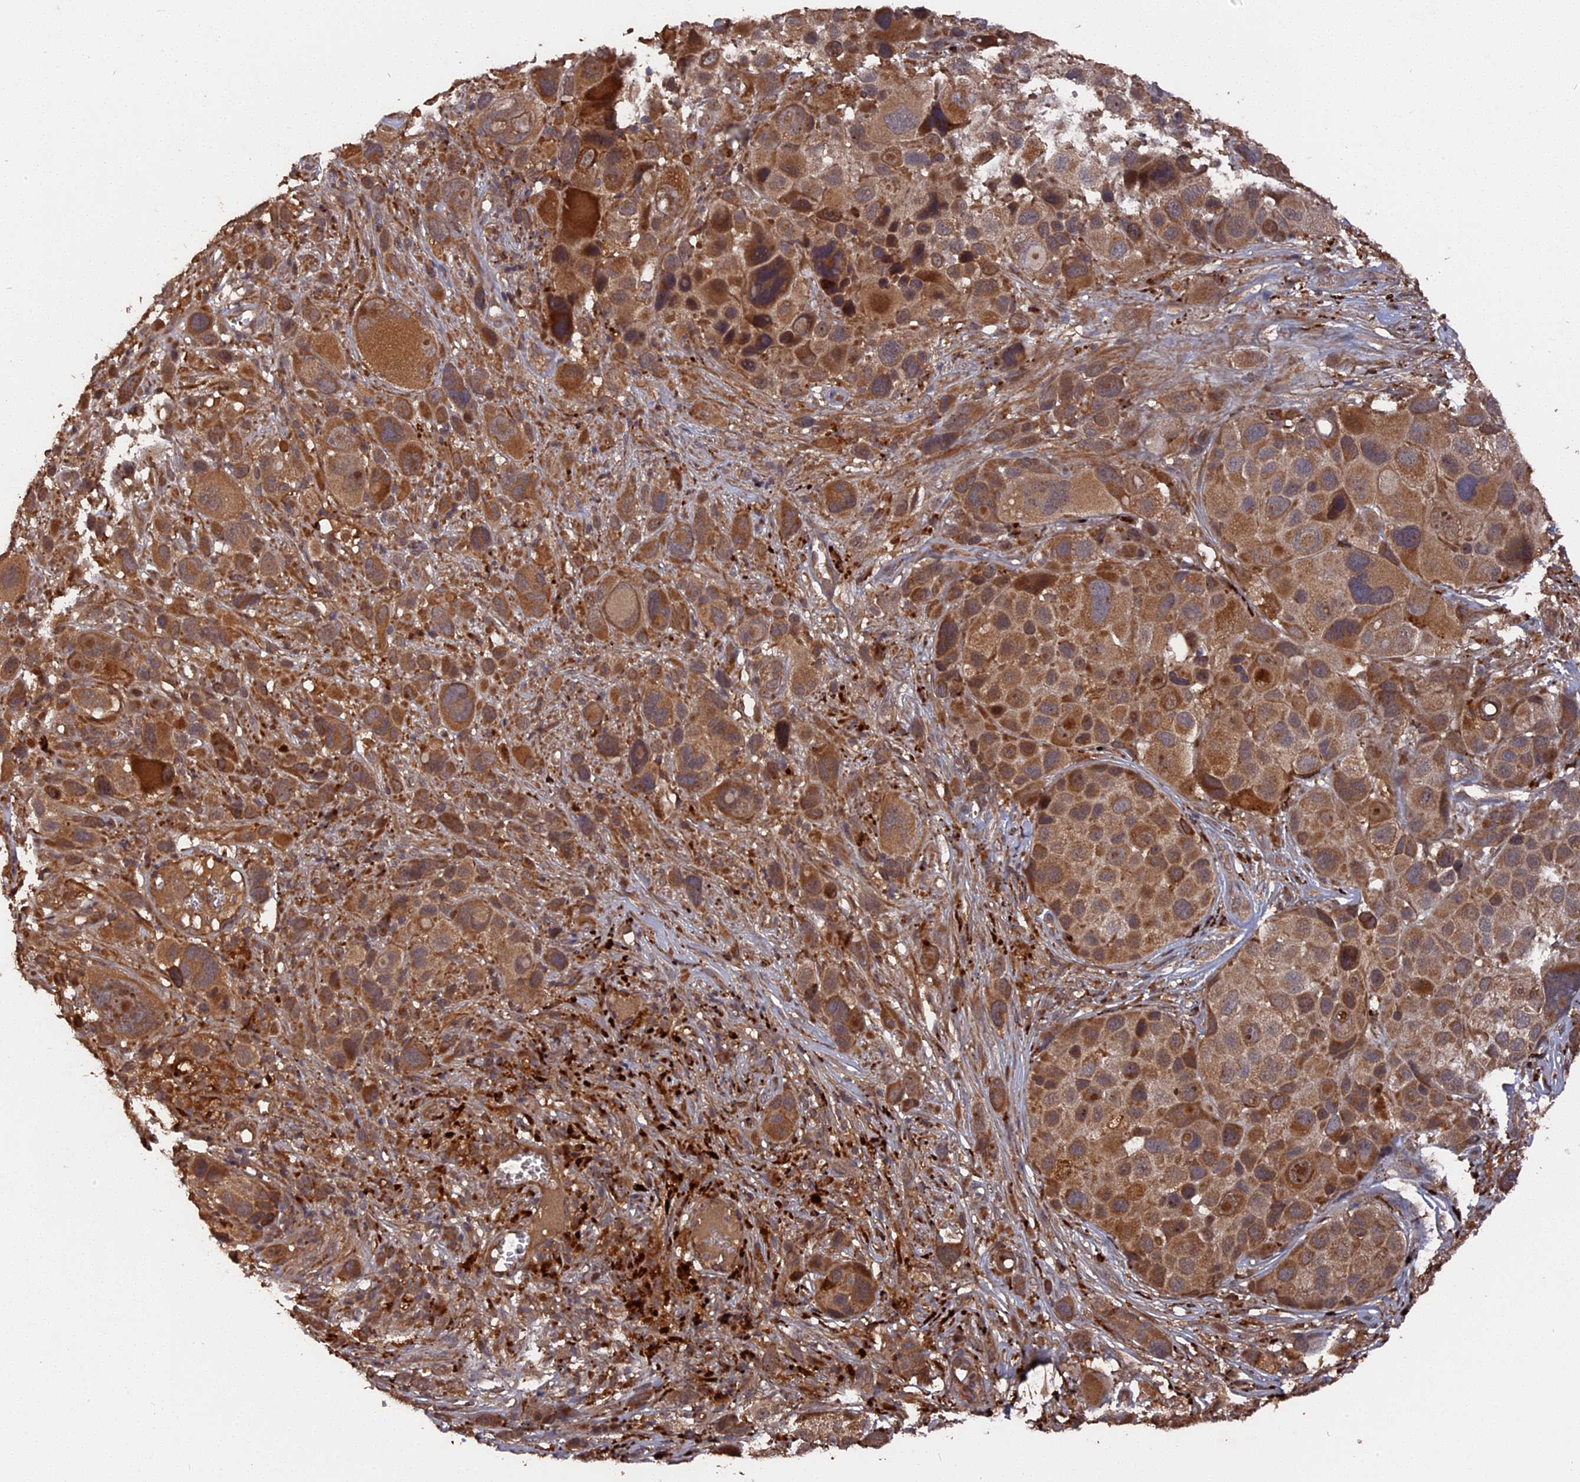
{"staining": {"intensity": "moderate", "quantity": ">75%", "location": "cytoplasmic/membranous"}, "tissue": "melanoma", "cell_type": "Tumor cells", "image_type": "cancer", "snomed": [{"axis": "morphology", "description": "Malignant melanoma, NOS"}, {"axis": "topography", "description": "Skin of trunk"}], "caption": "DAB (3,3'-diaminobenzidine) immunohistochemical staining of human malignant melanoma demonstrates moderate cytoplasmic/membranous protein staining in approximately >75% of tumor cells. (Stains: DAB (3,3'-diaminobenzidine) in brown, nuclei in blue, Microscopy: brightfield microscopy at high magnification).", "gene": "TELO2", "patient": {"sex": "male", "age": 71}}